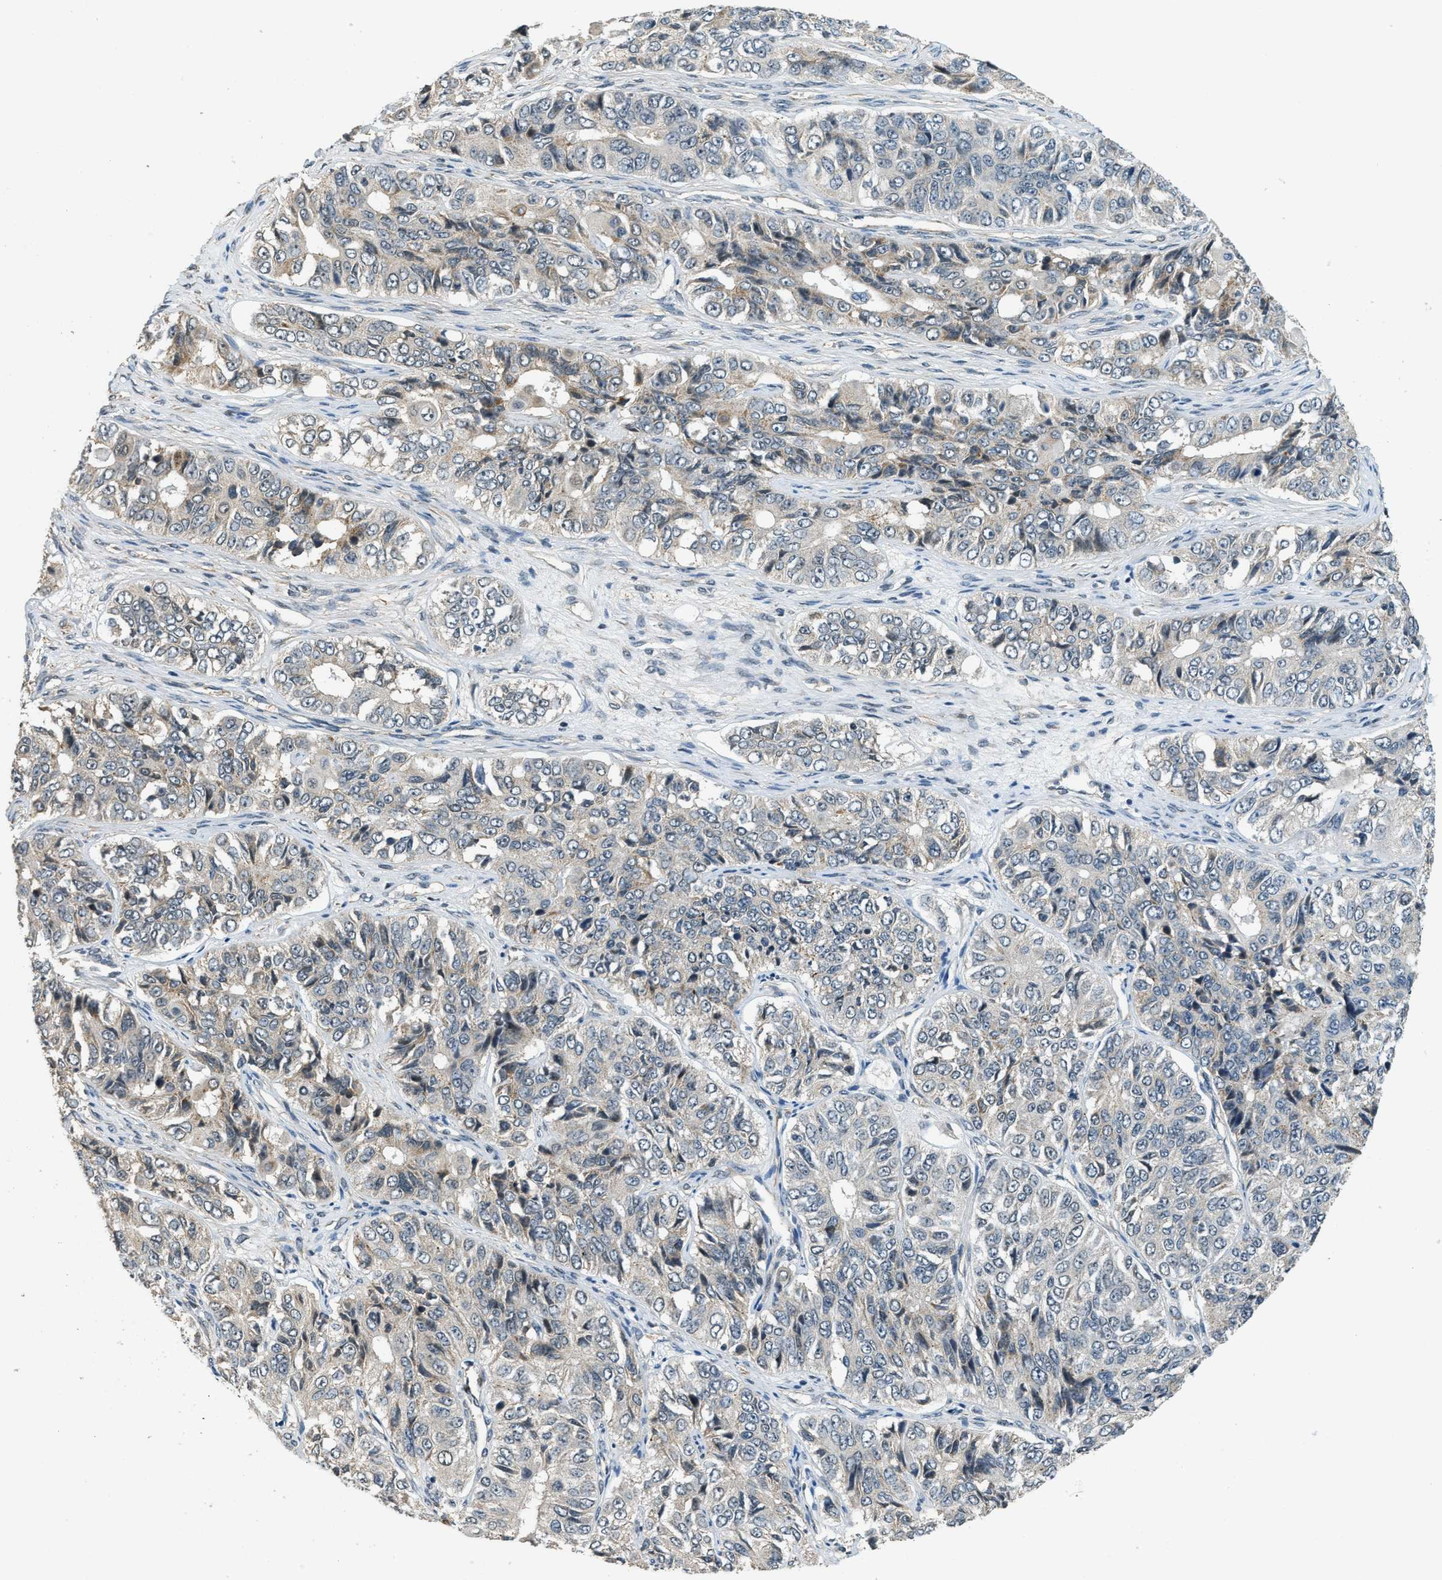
{"staining": {"intensity": "weak", "quantity": "<25%", "location": "cytoplasmic/membranous"}, "tissue": "ovarian cancer", "cell_type": "Tumor cells", "image_type": "cancer", "snomed": [{"axis": "morphology", "description": "Carcinoma, endometroid"}, {"axis": "topography", "description": "Ovary"}], "caption": "An immunohistochemistry (IHC) photomicrograph of endometroid carcinoma (ovarian) is shown. There is no staining in tumor cells of endometroid carcinoma (ovarian).", "gene": "MED21", "patient": {"sex": "female", "age": 51}}